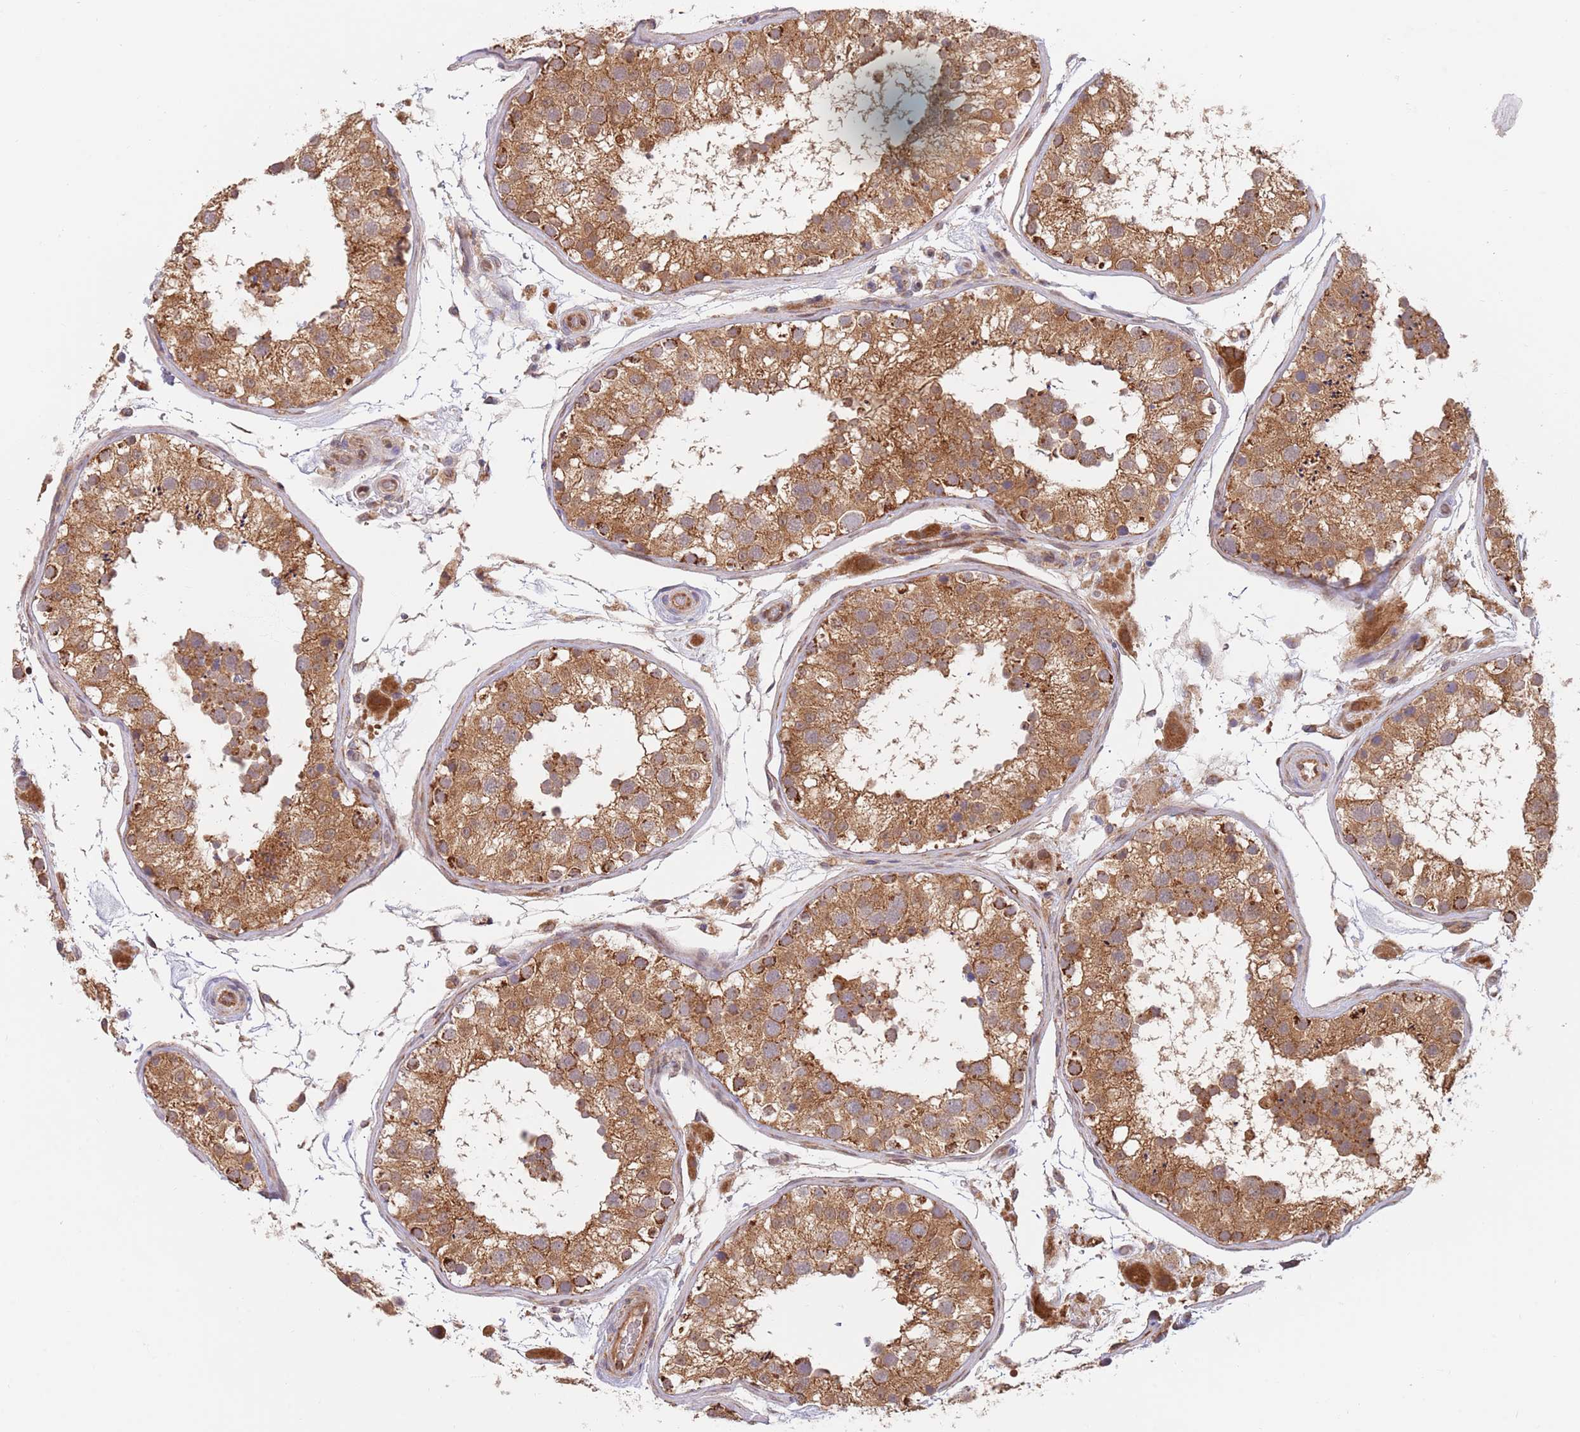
{"staining": {"intensity": "moderate", "quantity": ">75%", "location": "cytoplasmic/membranous"}, "tissue": "testis", "cell_type": "Cells in seminiferous ducts", "image_type": "normal", "snomed": [{"axis": "morphology", "description": "Normal tissue, NOS"}, {"axis": "topography", "description": "Testis"}], "caption": "A micrograph of human testis stained for a protein demonstrates moderate cytoplasmic/membranous brown staining in cells in seminiferous ducts.", "gene": "GUK1", "patient": {"sex": "male", "age": 26}}